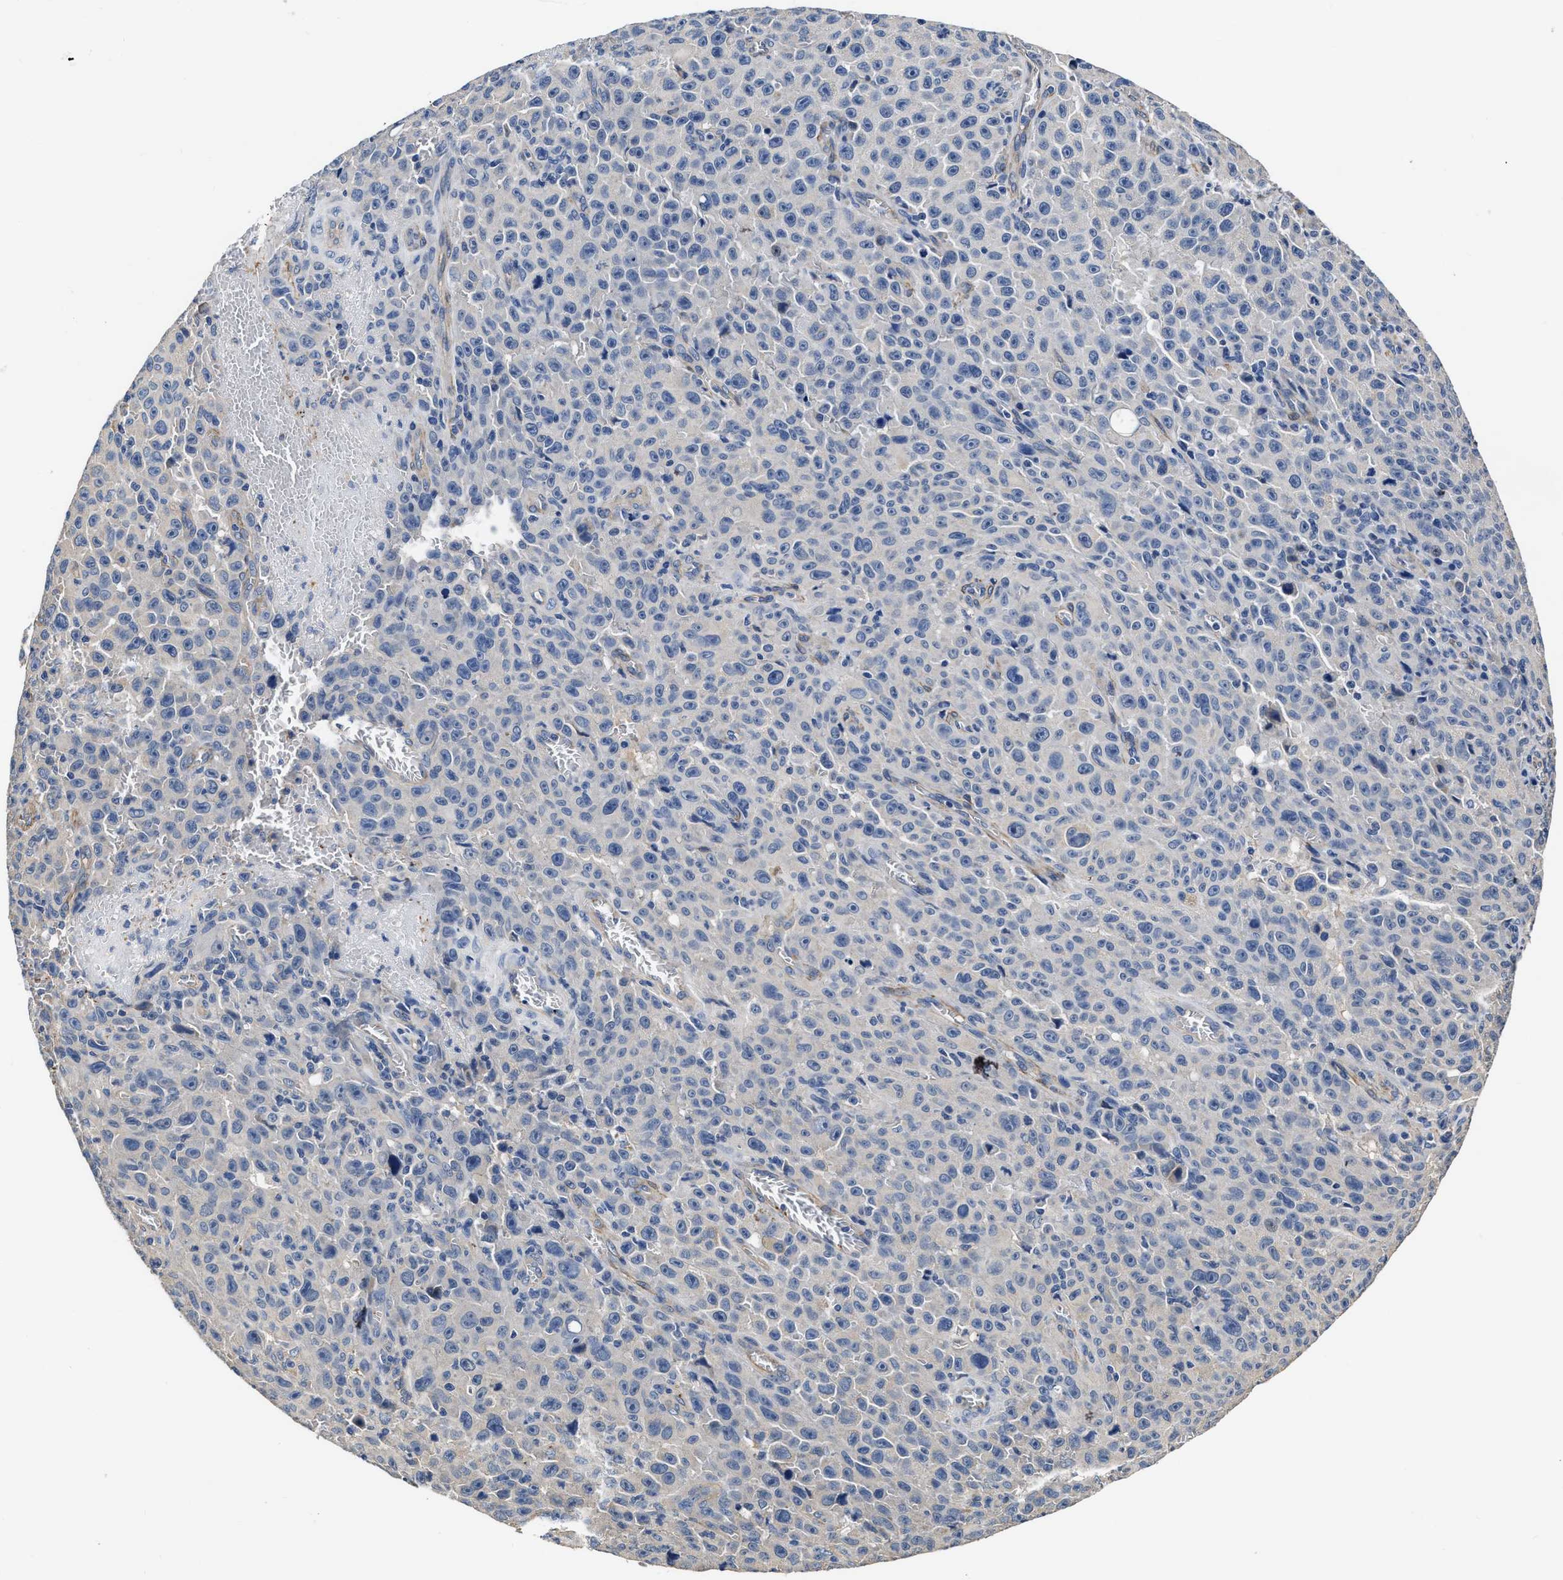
{"staining": {"intensity": "negative", "quantity": "none", "location": "none"}, "tissue": "melanoma", "cell_type": "Tumor cells", "image_type": "cancer", "snomed": [{"axis": "morphology", "description": "Malignant melanoma, NOS"}, {"axis": "topography", "description": "Skin"}], "caption": "Immunohistochemistry histopathology image of neoplastic tissue: melanoma stained with DAB displays no significant protein staining in tumor cells.", "gene": "C22orf42", "patient": {"sex": "female", "age": 82}}